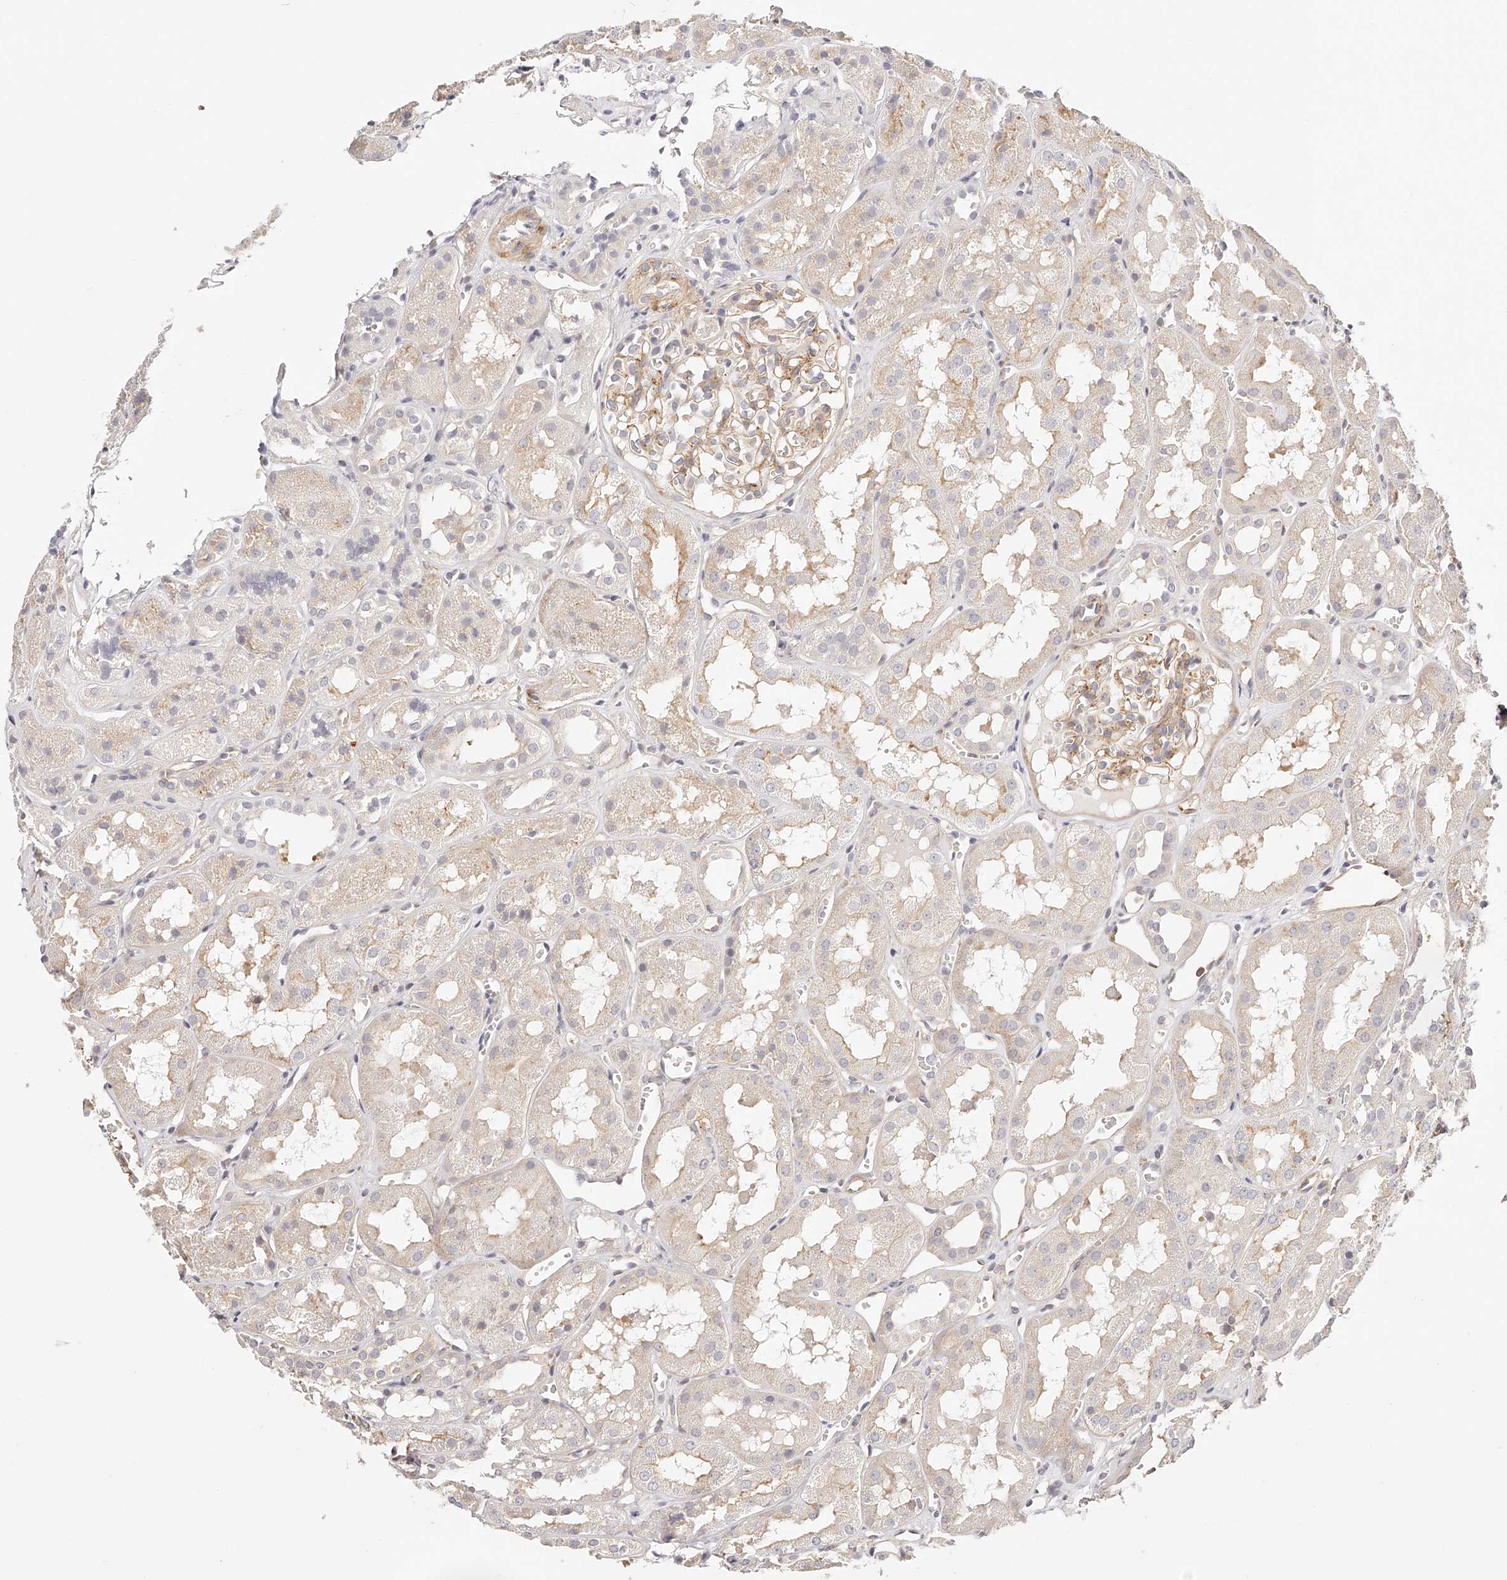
{"staining": {"intensity": "weak", "quantity": "25%-75%", "location": "cytoplasmic/membranous"}, "tissue": "kidney", "cell_type": "Cells in glomeruli", "image_type": "normal", "snomed": [{"axis": "morphology", "description": "Normal tissue, NOS"}, {"axis": "topography", "description": "Kidney"}], "caption": "Kidney stained with a brown dye demonstrates weak cytoplasmic/membranous positive staining in about 25%-75% of cells in glomeruli.", "gene": "SYNC", "patient": {"sex": "male", "age": 16}}